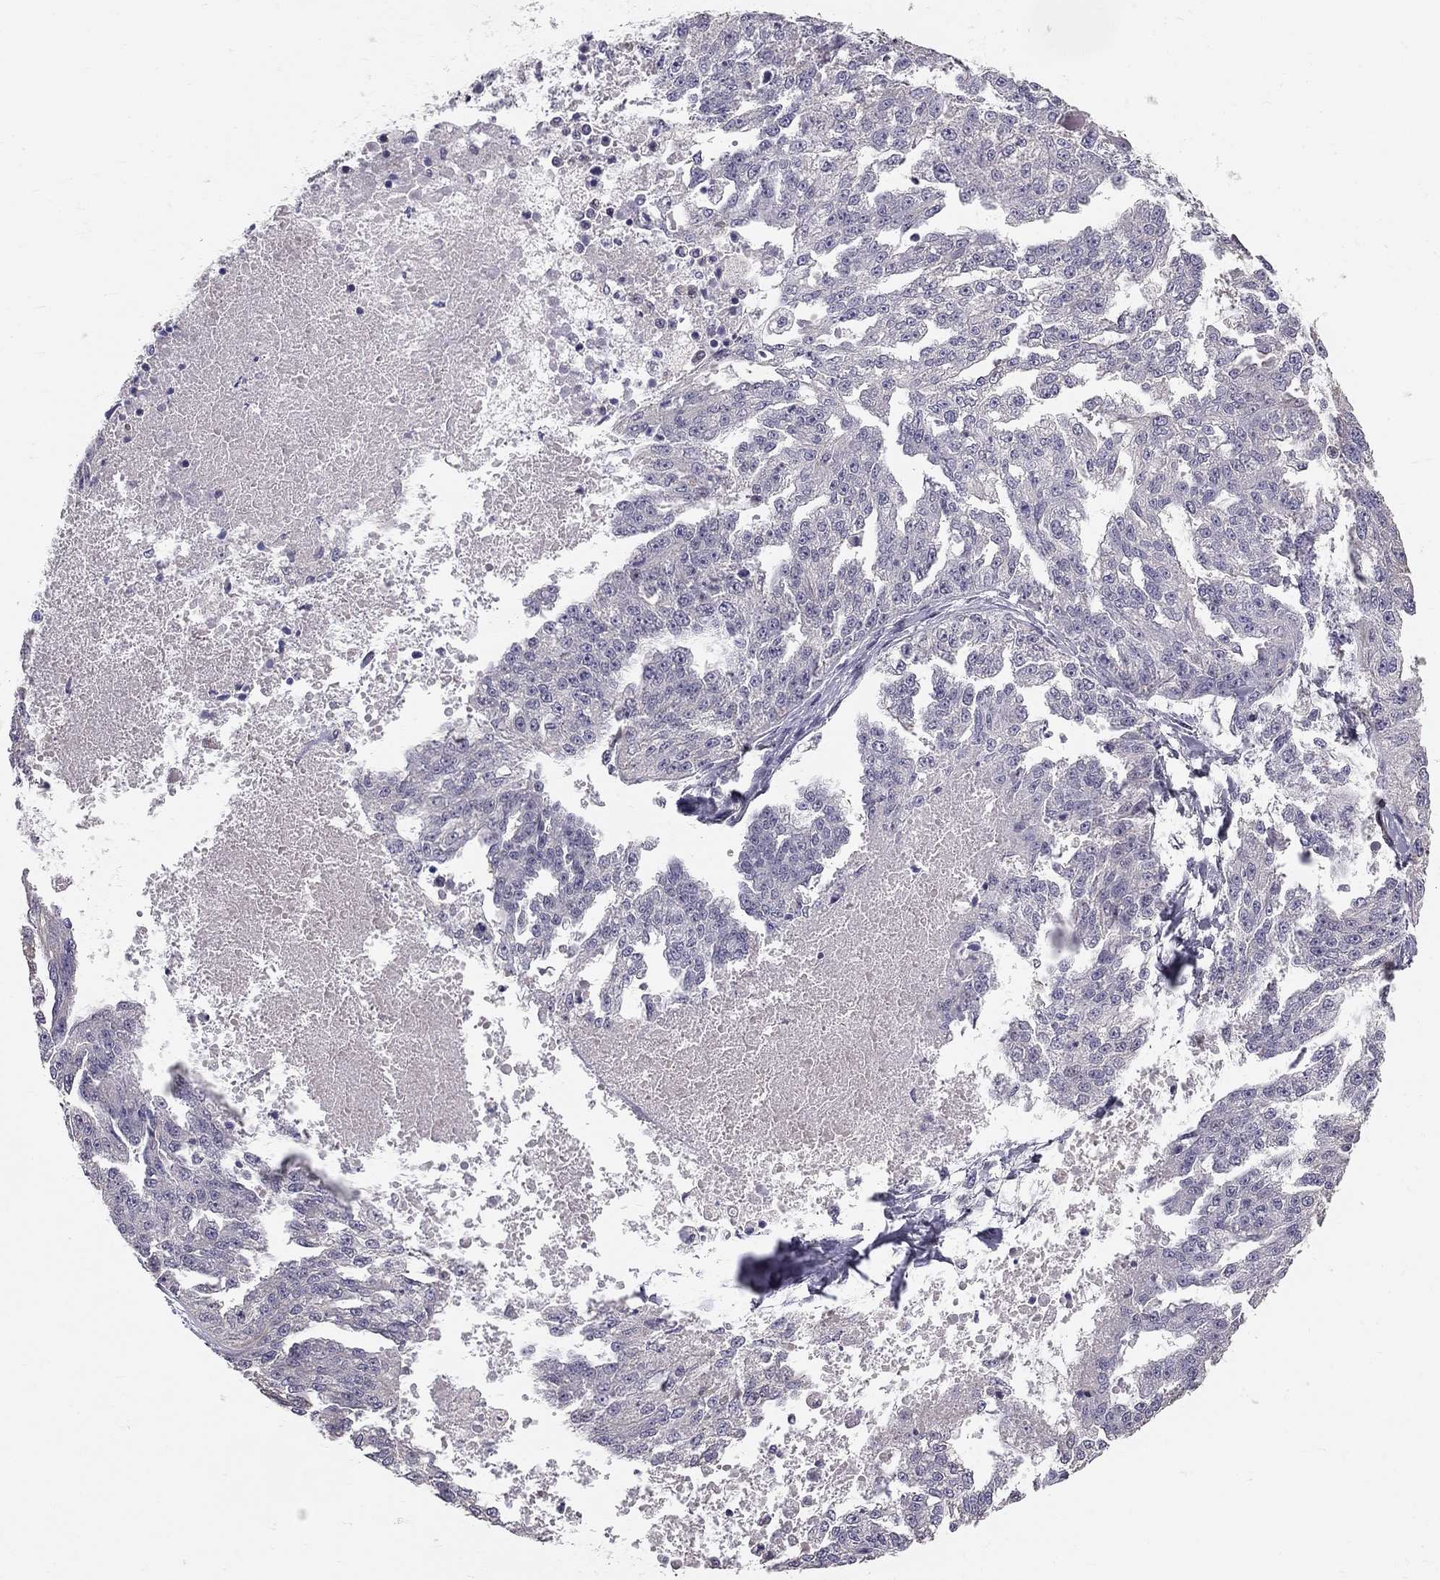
{"staining": {"intensity": "negative", "quantity": "none", "location": "none"}, "tissue": "ovarian cancer", "cell_type": "Tumor cells", "image_type": "cancer", "snomed": [{"axis": "morphology", "description": "Cystadenocarcinoma, serous, NOS"}, {"axis": "topography", "description": "Ovary"}], "caption": "Tumor cells are negative for protein expression in human serous cystadenocarcinoma (ovarian). (IHC, brightfield microscopy, high magnification).", "gene": "GJB4", "patient": {"sex": "female", "age": 58}}